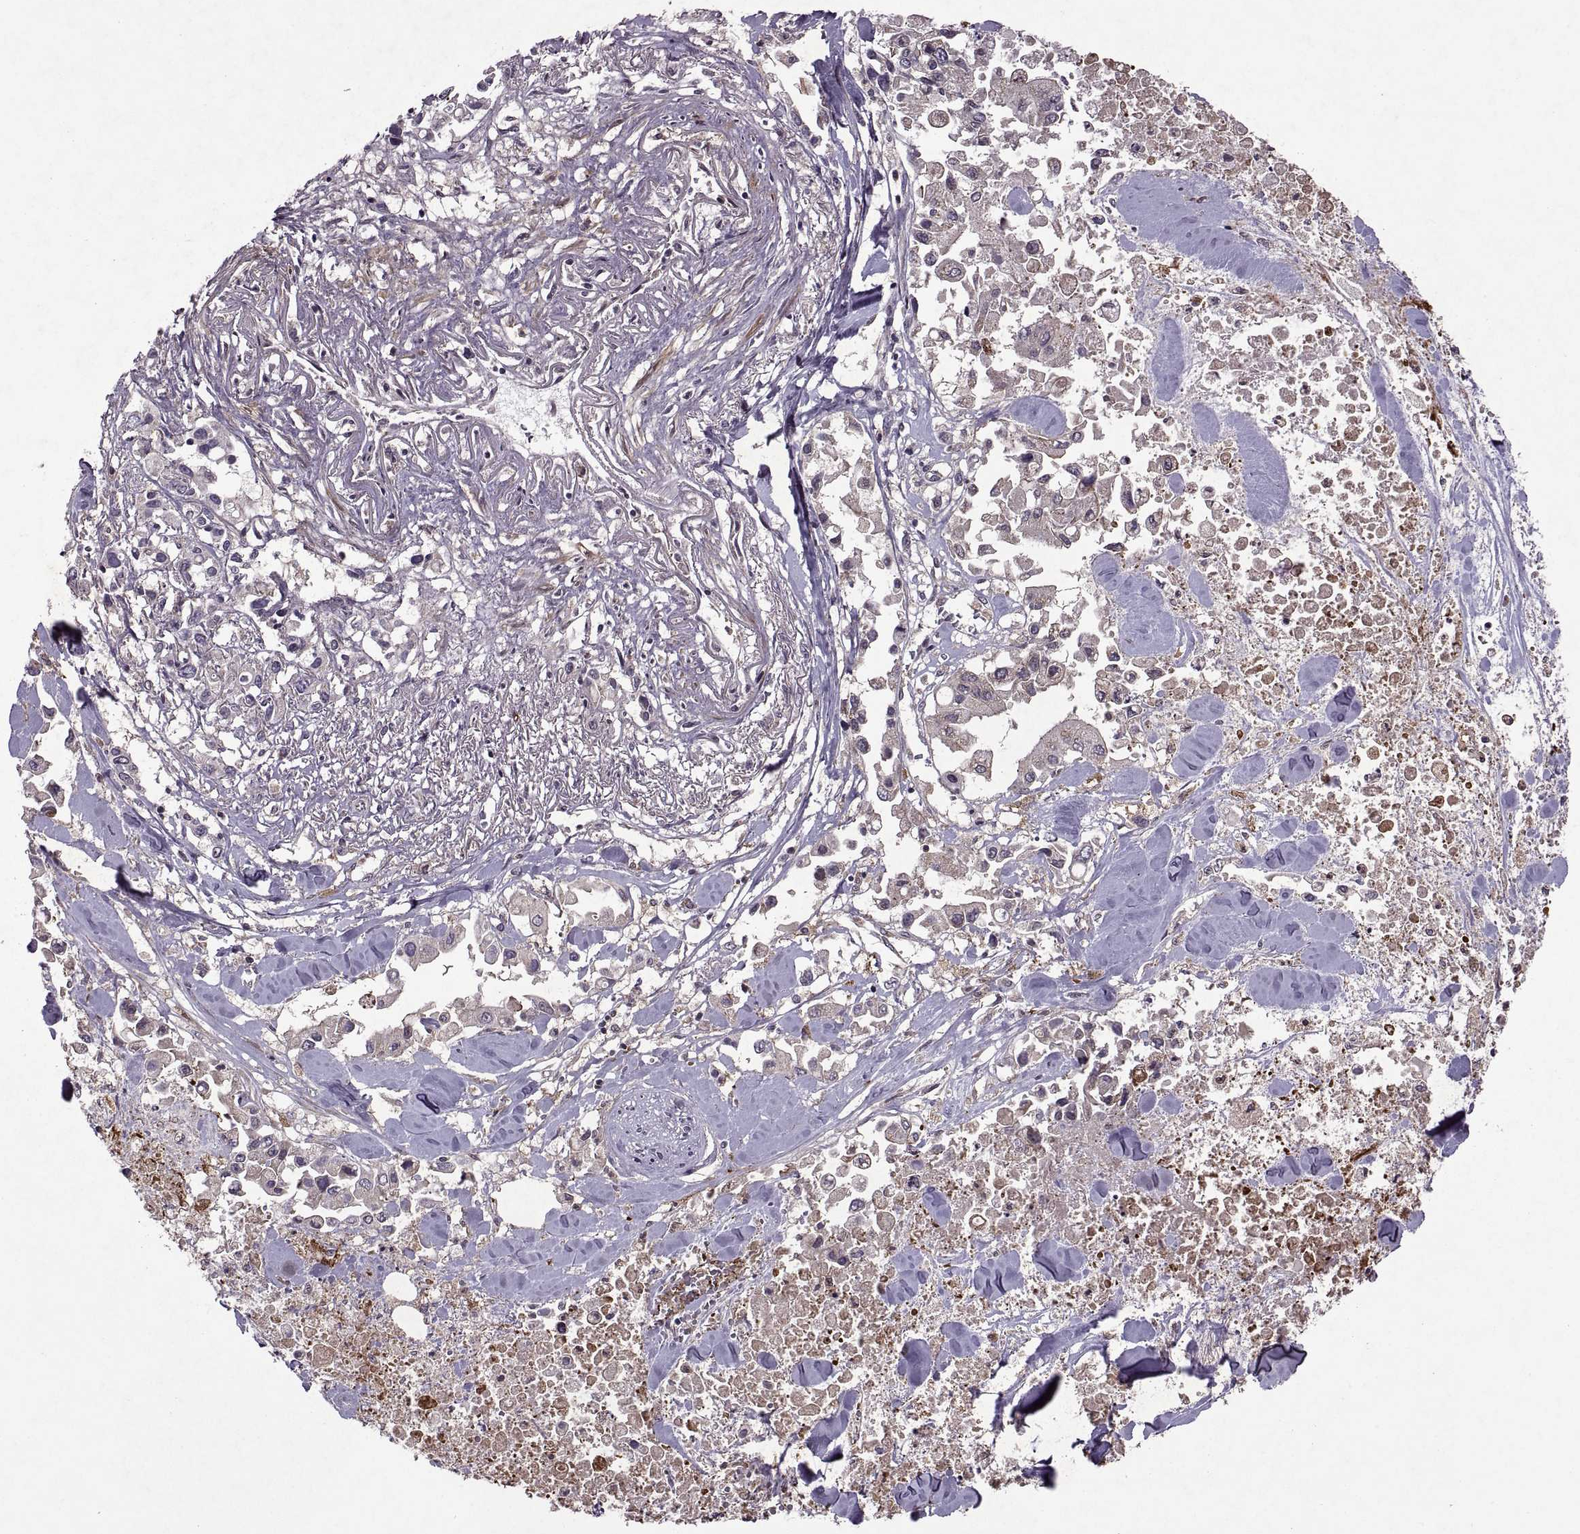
{"staining": {"intensity": "negative", "quantity": "none", "location": "none"}, "tissue": "pancreatic cancer", "cell_type": "Tumor cells", "image_type": "cancer", "snomed": [{"axis": "morphology", "description": "Adenocarcinoma, NOS"}, {"axis": "topography", "description": "Pancreas"}], "caption": "An image of human pancreatic adenocarcinoma is negative for staining in tumor cells. (Brightfield microscopy of DAB IHC at high magnification).", "gene": "PTOV1", "patient": {"sex": "female", "age": 83}}